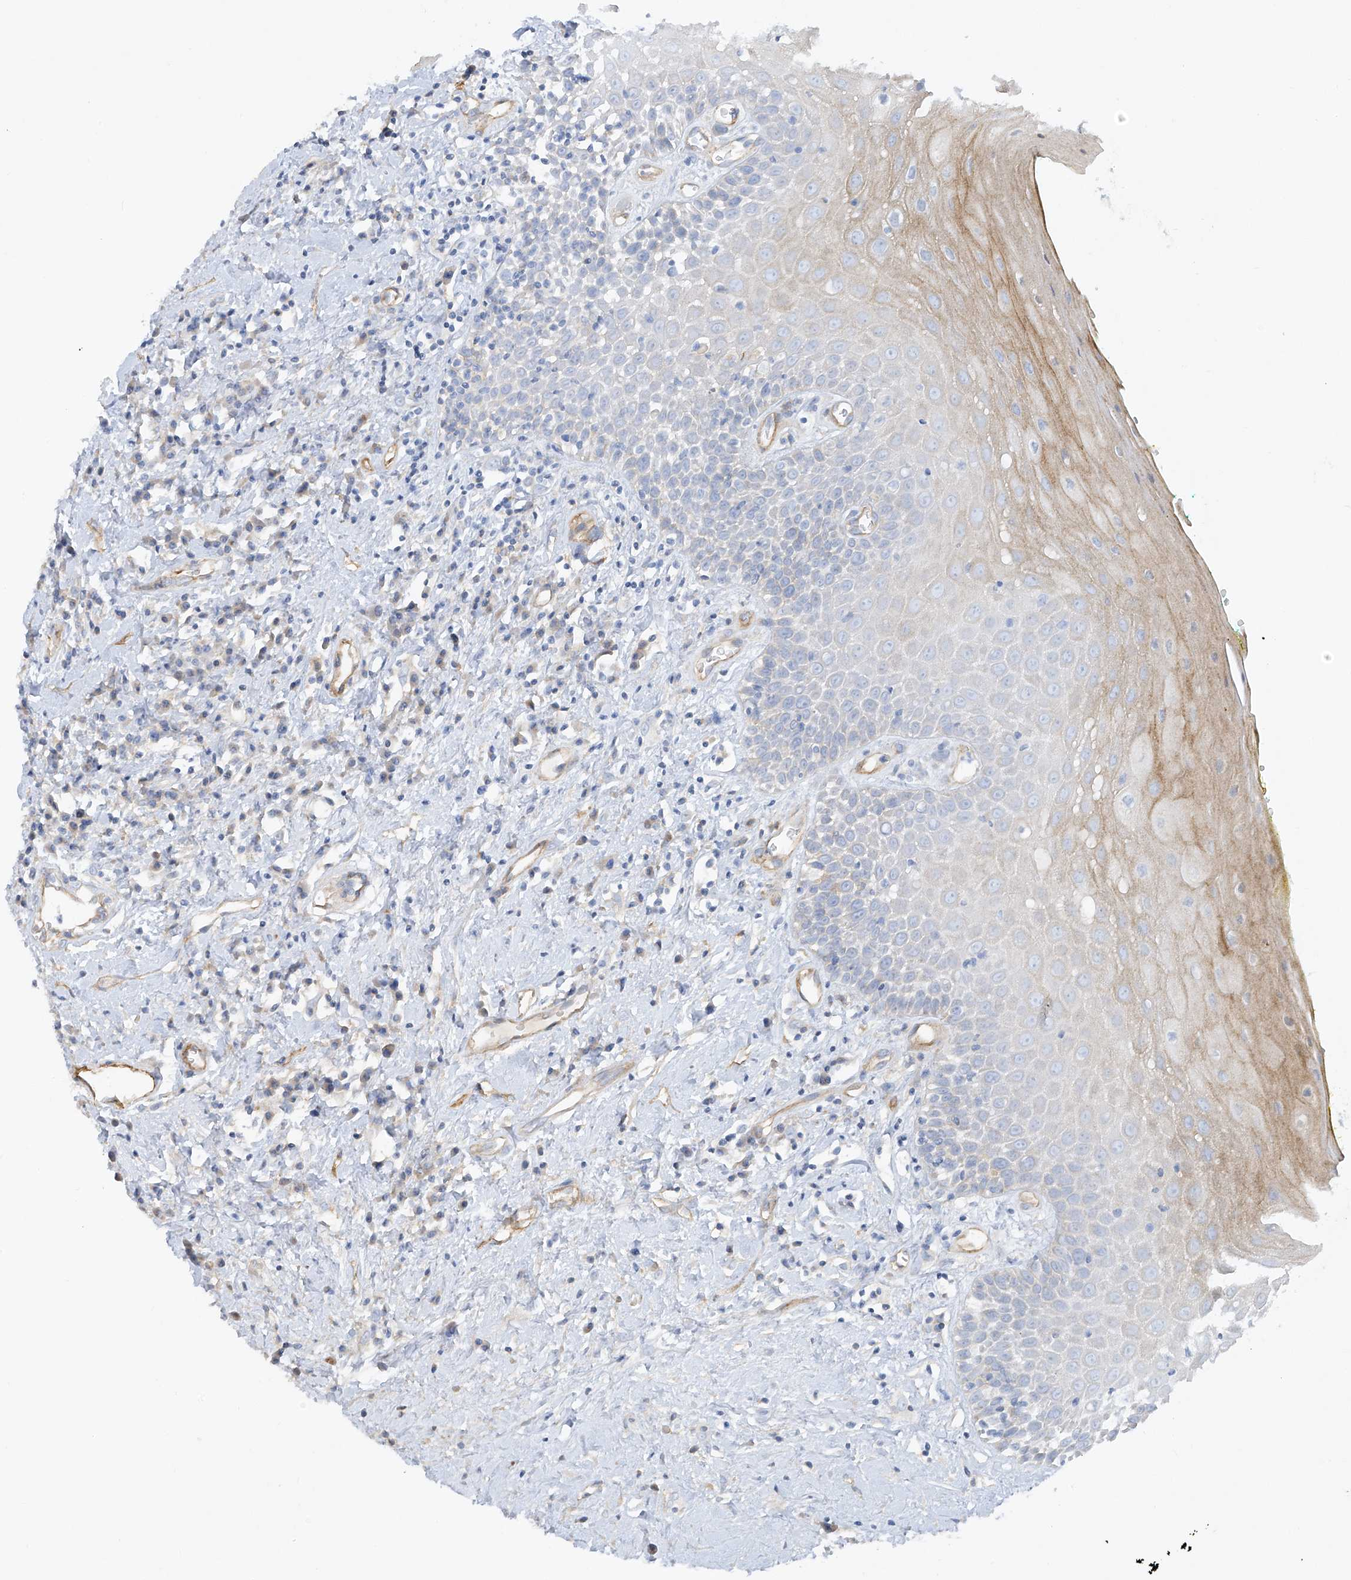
{"staining": {"intensity": "moderate", "quantity": "<25%", "location": "cytoplasmic/membranous"}, "tissue": "oral mucosa", "cell_type": "Squamous epithelial cells", "image_type": "normal", "snomed": [{"axis": "morphology", "description": "Normal tissue, NOS"}, {"axis": "morphology", "description": "Squamous cell carcinoma, NOS"}, {"axis": "topography", "description": "Oral tissue"}, {"axis": "topography", "description": "Head-Neck"}], "caption": "Moderate cytoplasmic/membranous staining for a protein is seen in approximately <25% of squamous epithelial cells of benign oral mucosa using IHC.", "gene": "VAMP5", "patient": {"sex": "female", "age": 70}}